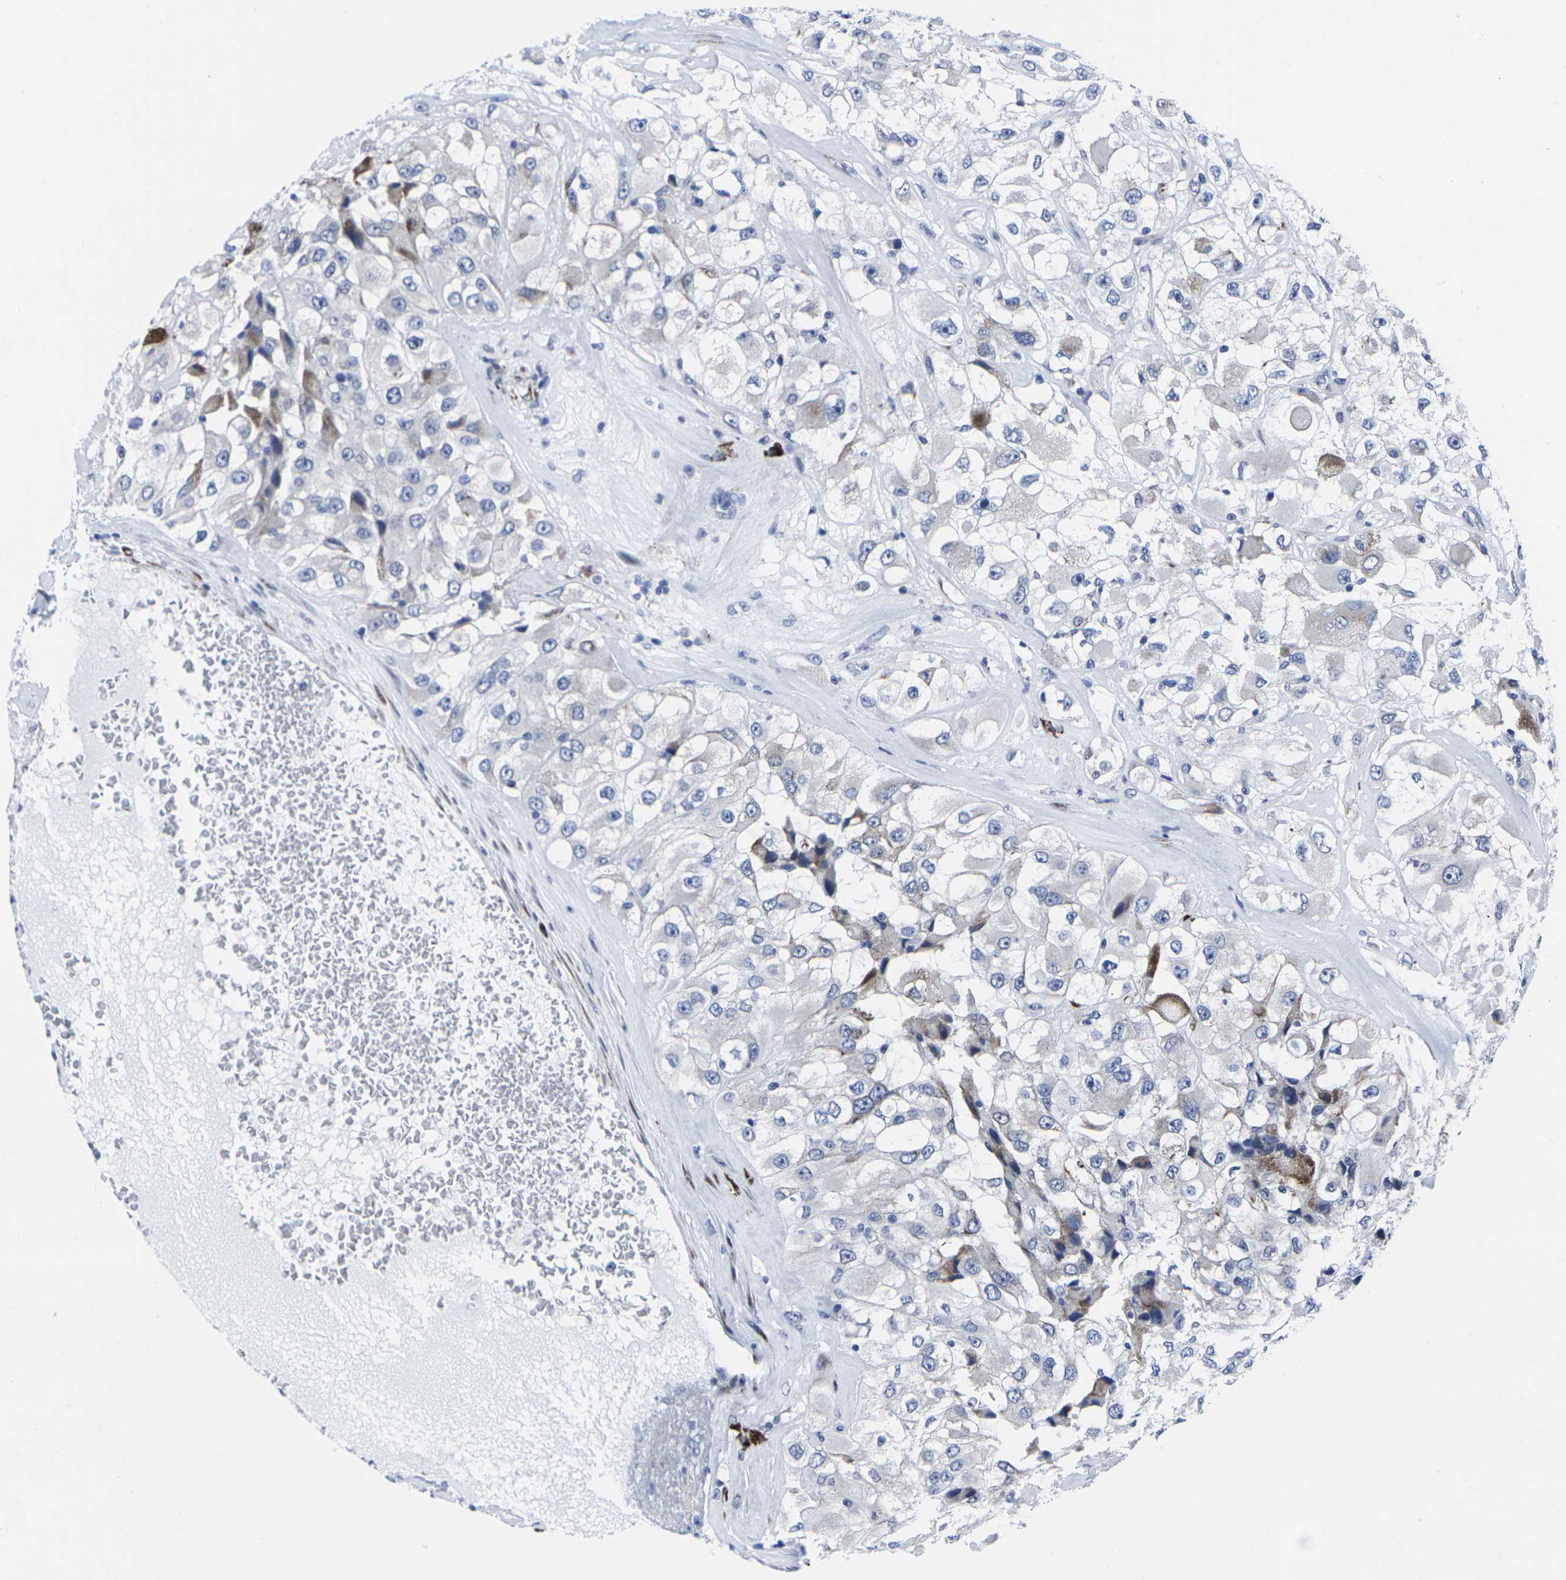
{"staining": {"intensity": "weak", "quantity": "<25%", "location": "cytoplasmic/membranous"}, "tissue": "renal cancer", "cell_type": "Tumor cells", "image_type": "cancer", "snomed": [{"axis": "morphology", "description": "Adenocarcinoma, NOS"}, {"axis": "topography", "description": "Kidney"}], "caption": "A photomicrograph of human renal cancer (adenocarcinoma) is negative for staining in tumor cells.", "gene": "RPN1", "patient": {"sex": "female", "age": 52}}